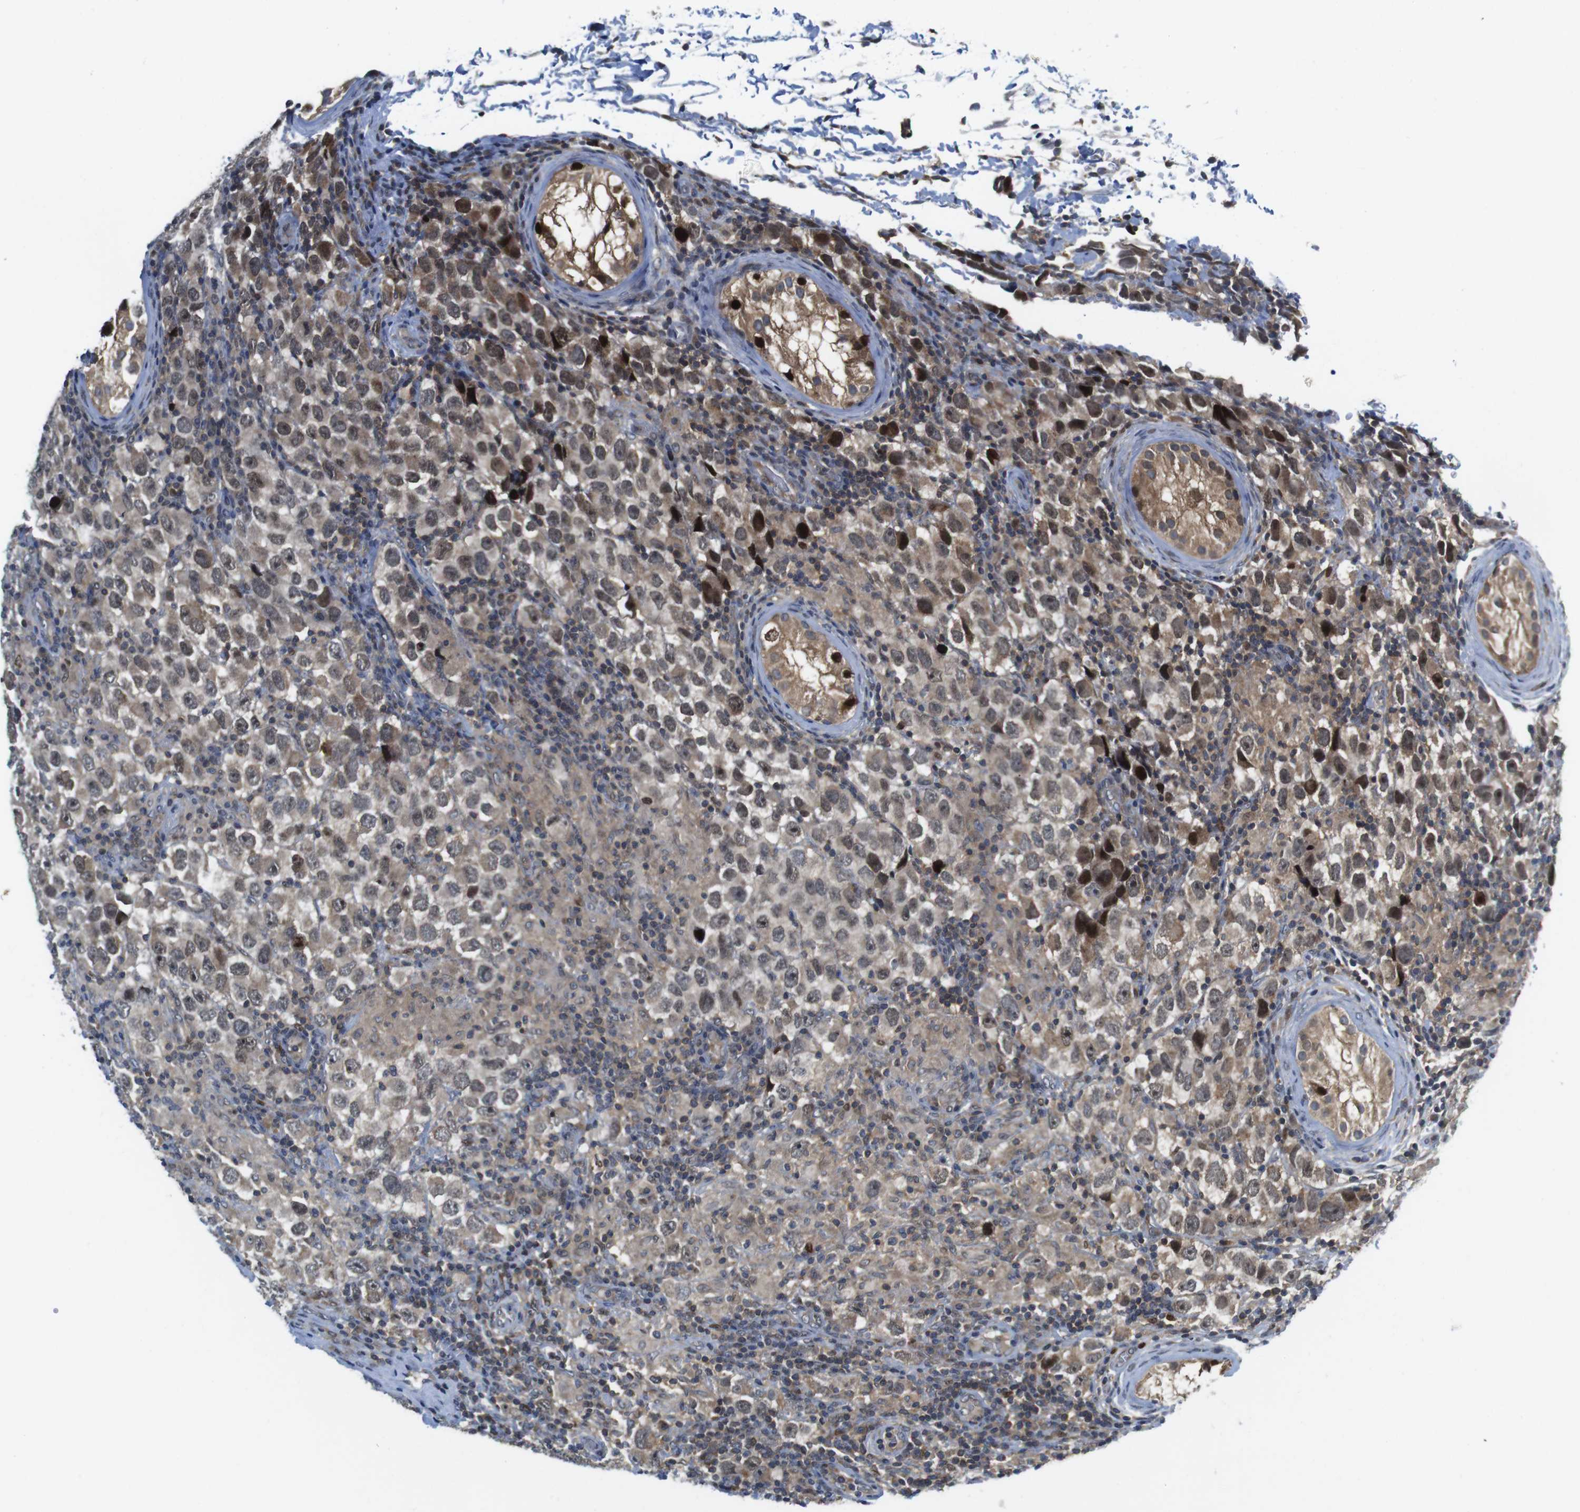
{"staining": {"intensity": "moderate", "quantity": ">75%", "location": "cytoplasmic/membranous,nuclear"}, "tissue": "testis cancer", "cell_type": "Tumor cells", "image_type": "cancer", "snomed": [{"axis": "morphology", "description": "Carcinoma, Embryonal, NOS"}, {"axis": "topography", "description": "Testis"}], "caption": "Tumor cells demonstrate moderate cytoplasmic/membranous and nuclear staining in about >75% of cells in embryonal carcinoma (testis).", "gene": "RCC1", "patient": {"sex": "male", "age": 21}}